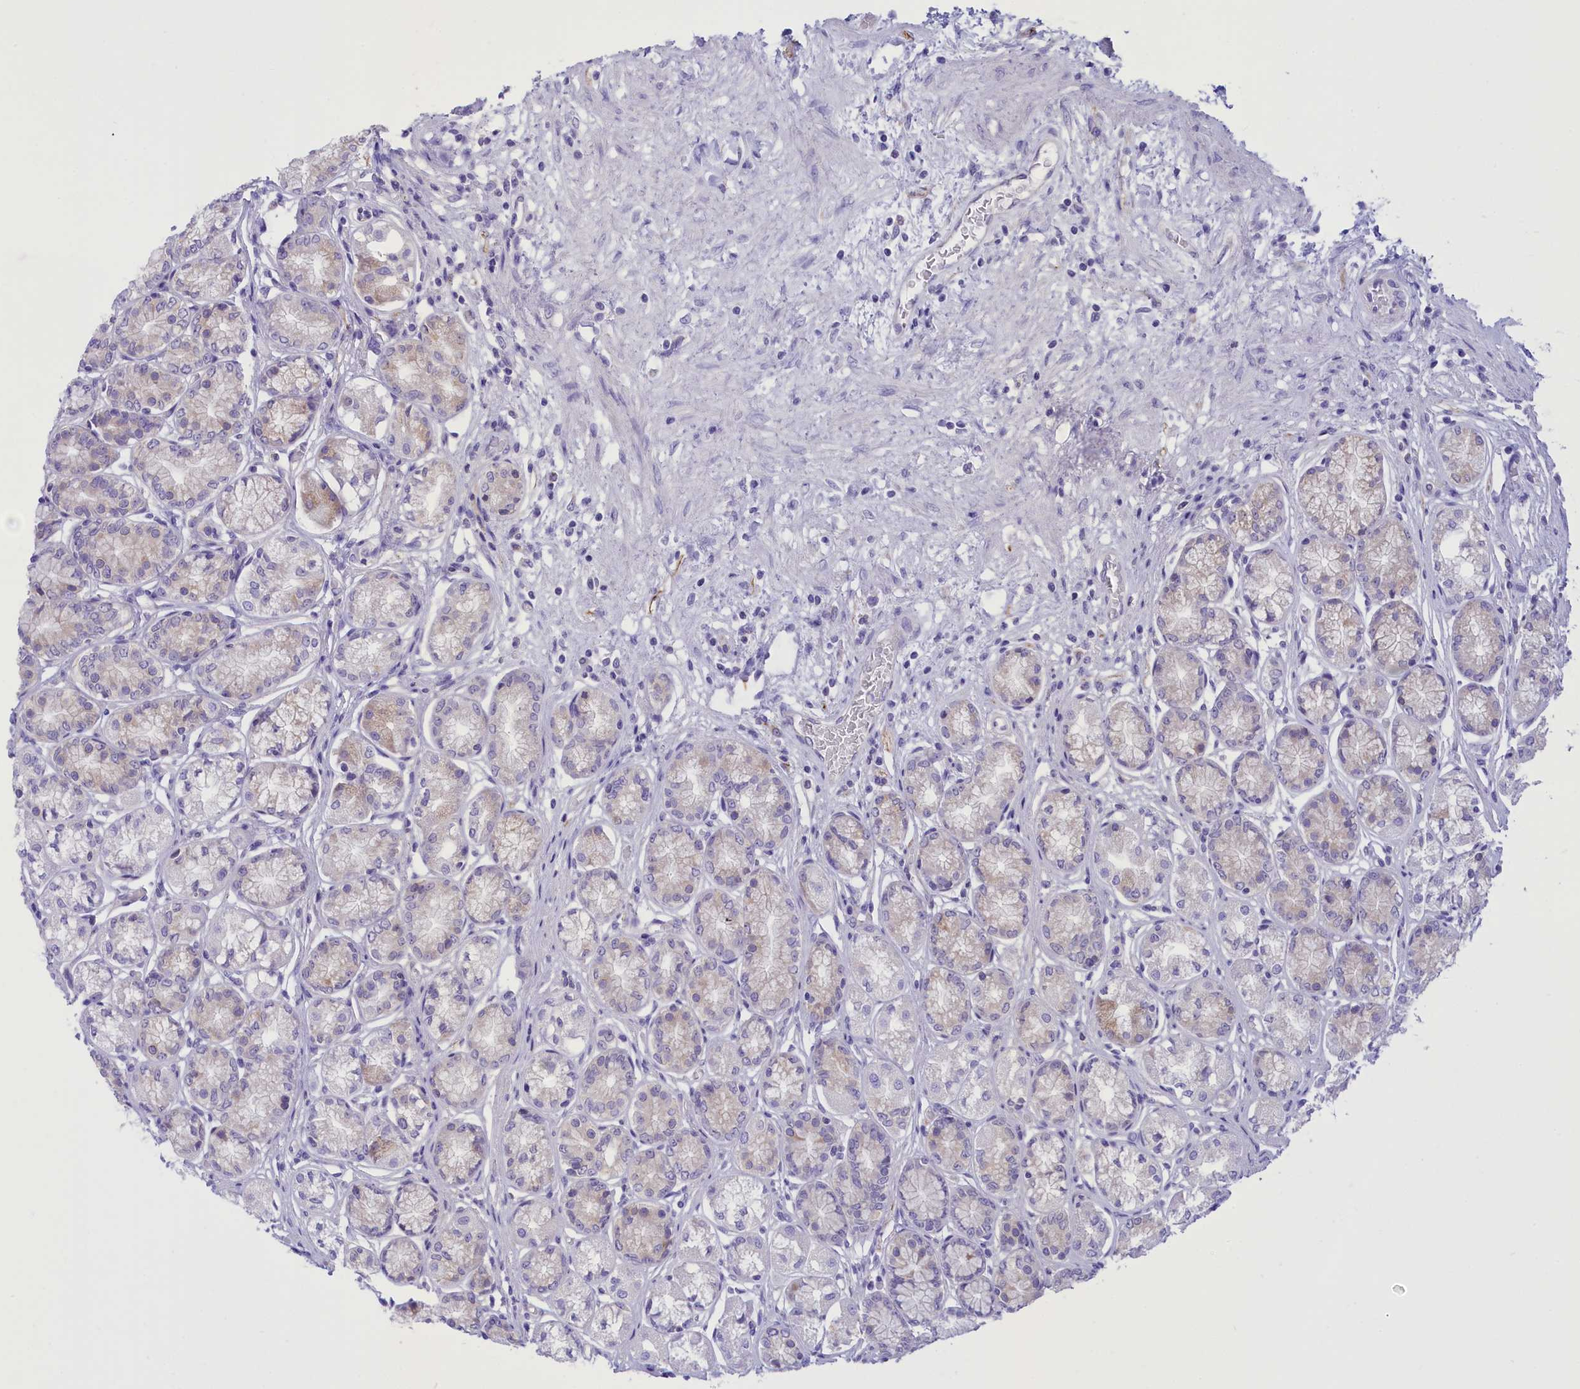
{"staining": {"intensity": "weak", "quantity": "<25%", "location": "cytoplasmic/membranous"}, "tissue": "stomach", "cell_type": "Glandular cells", "image_type": "normal", "snomed": [{"axis": "morphology", "description": "Normal tissue, NOS"}, {"axis": "morphology", "description": "Adenocarcinoma, NOS"}, {"axis": "morphology", "description": "Adenocarcinoma, High grade"}, {"axis": "topography", "description": "Stomach, upper"}, {"axis": "topography", "description": "Stomach"}], "caption": "There is no significant positivity in glandular cells of stomach. (Brightfield microscopy of DAB (3,3'-diaminobenzidine) IHC at high magnification).", "gene": "DCAF16", "patient": {"sex": "female", "age": 65}}